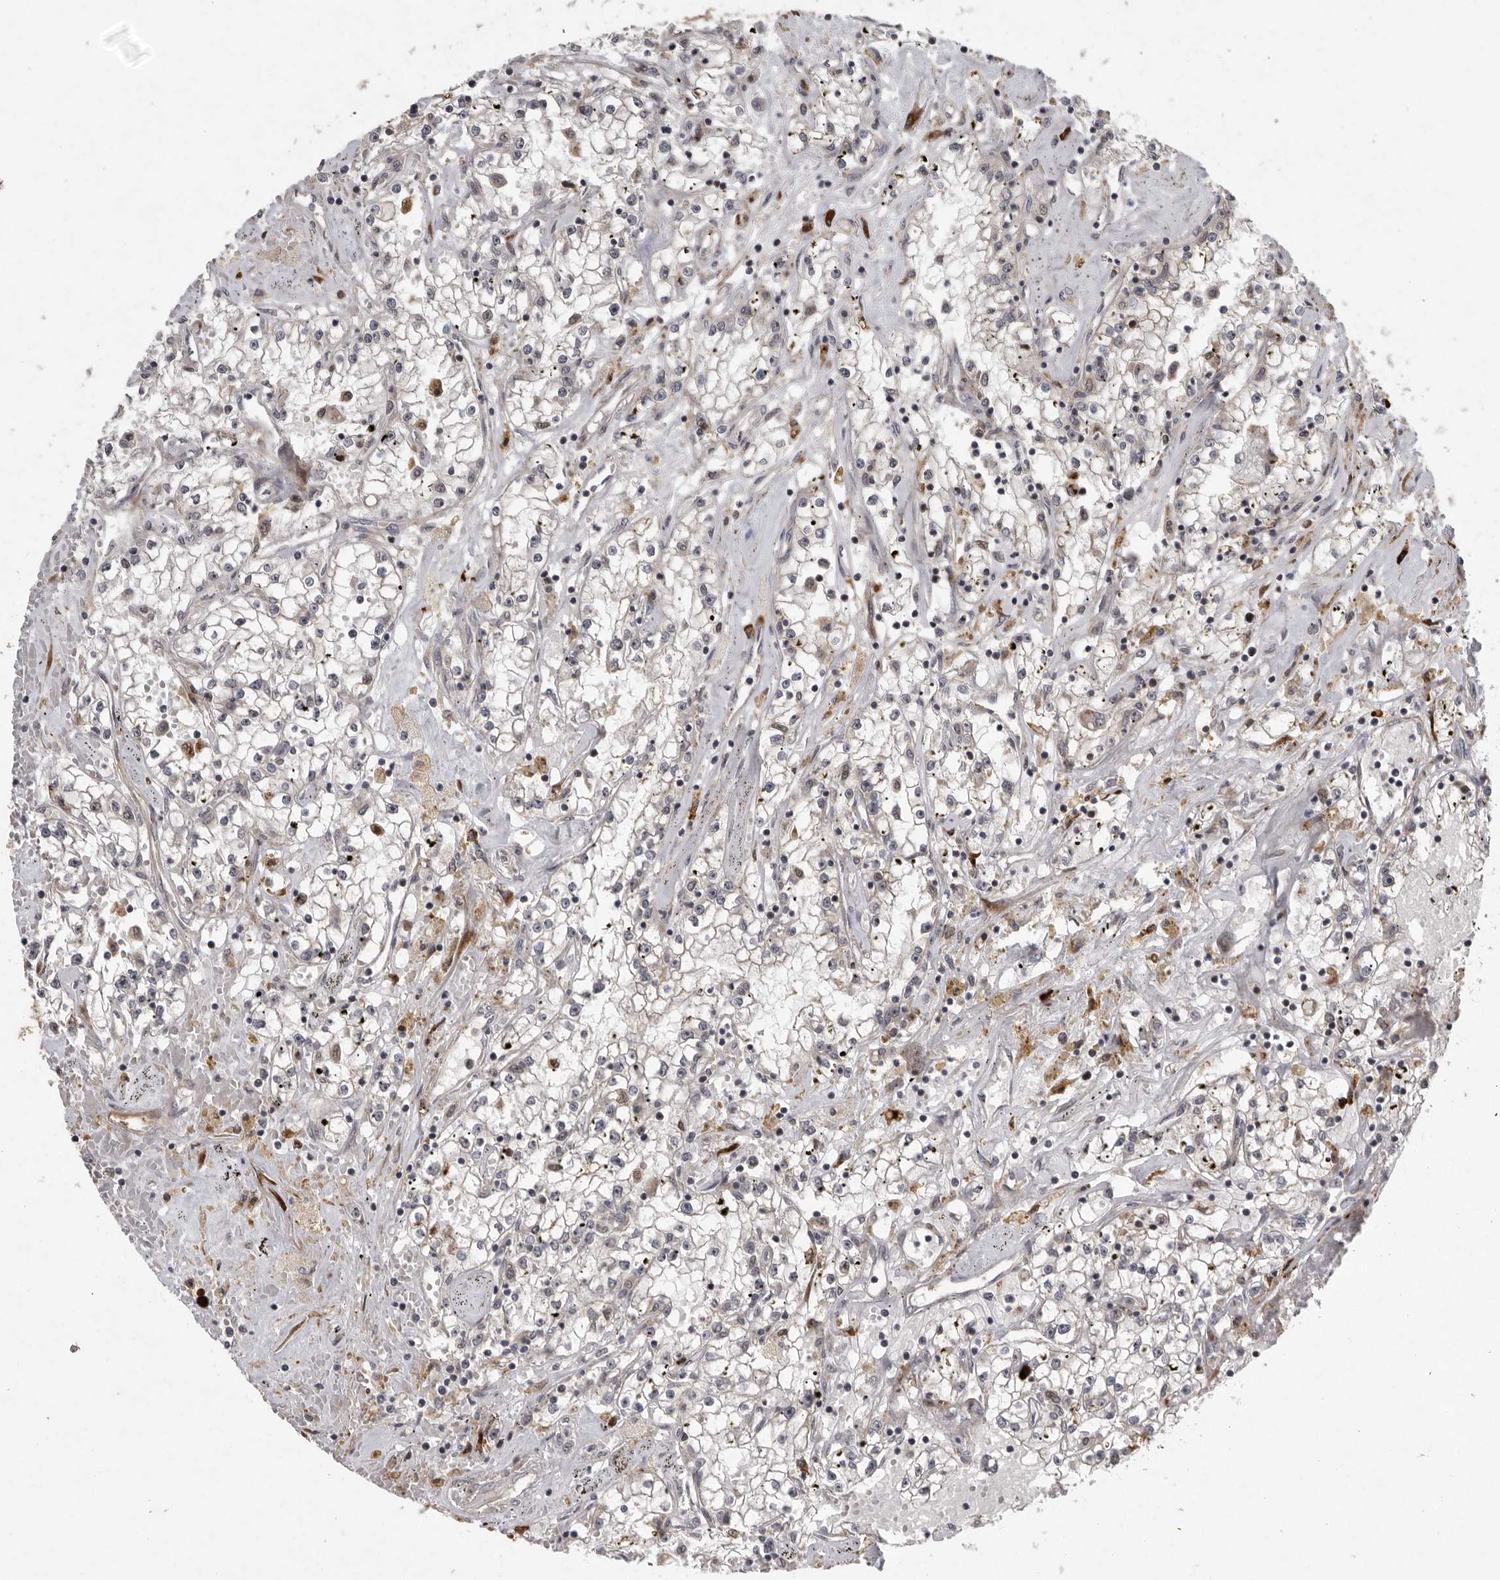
{"staining": {"intensity": "weak", "quantity": "25%-75%", "location": "cytoplasmic/membranous"}, "tissue": "renal cancer", "cell_type": "Tumor cells", "image_type": "cancer", "snomed": [{"axis": "morphology", "description": "Adenocarcinoma, NOS"}, {"axis": "topography", "description": "Kidney"}], "caption": "An immunohistochemistry (IHC) histopathology image of tumor tissue is shown. Protein staining in brown highlights weak cytoplasmic/membranous positivity in renal cancer within tumor cells.", "gene": "MPDZ", "patient": {"sex": "male", "age": 56}}